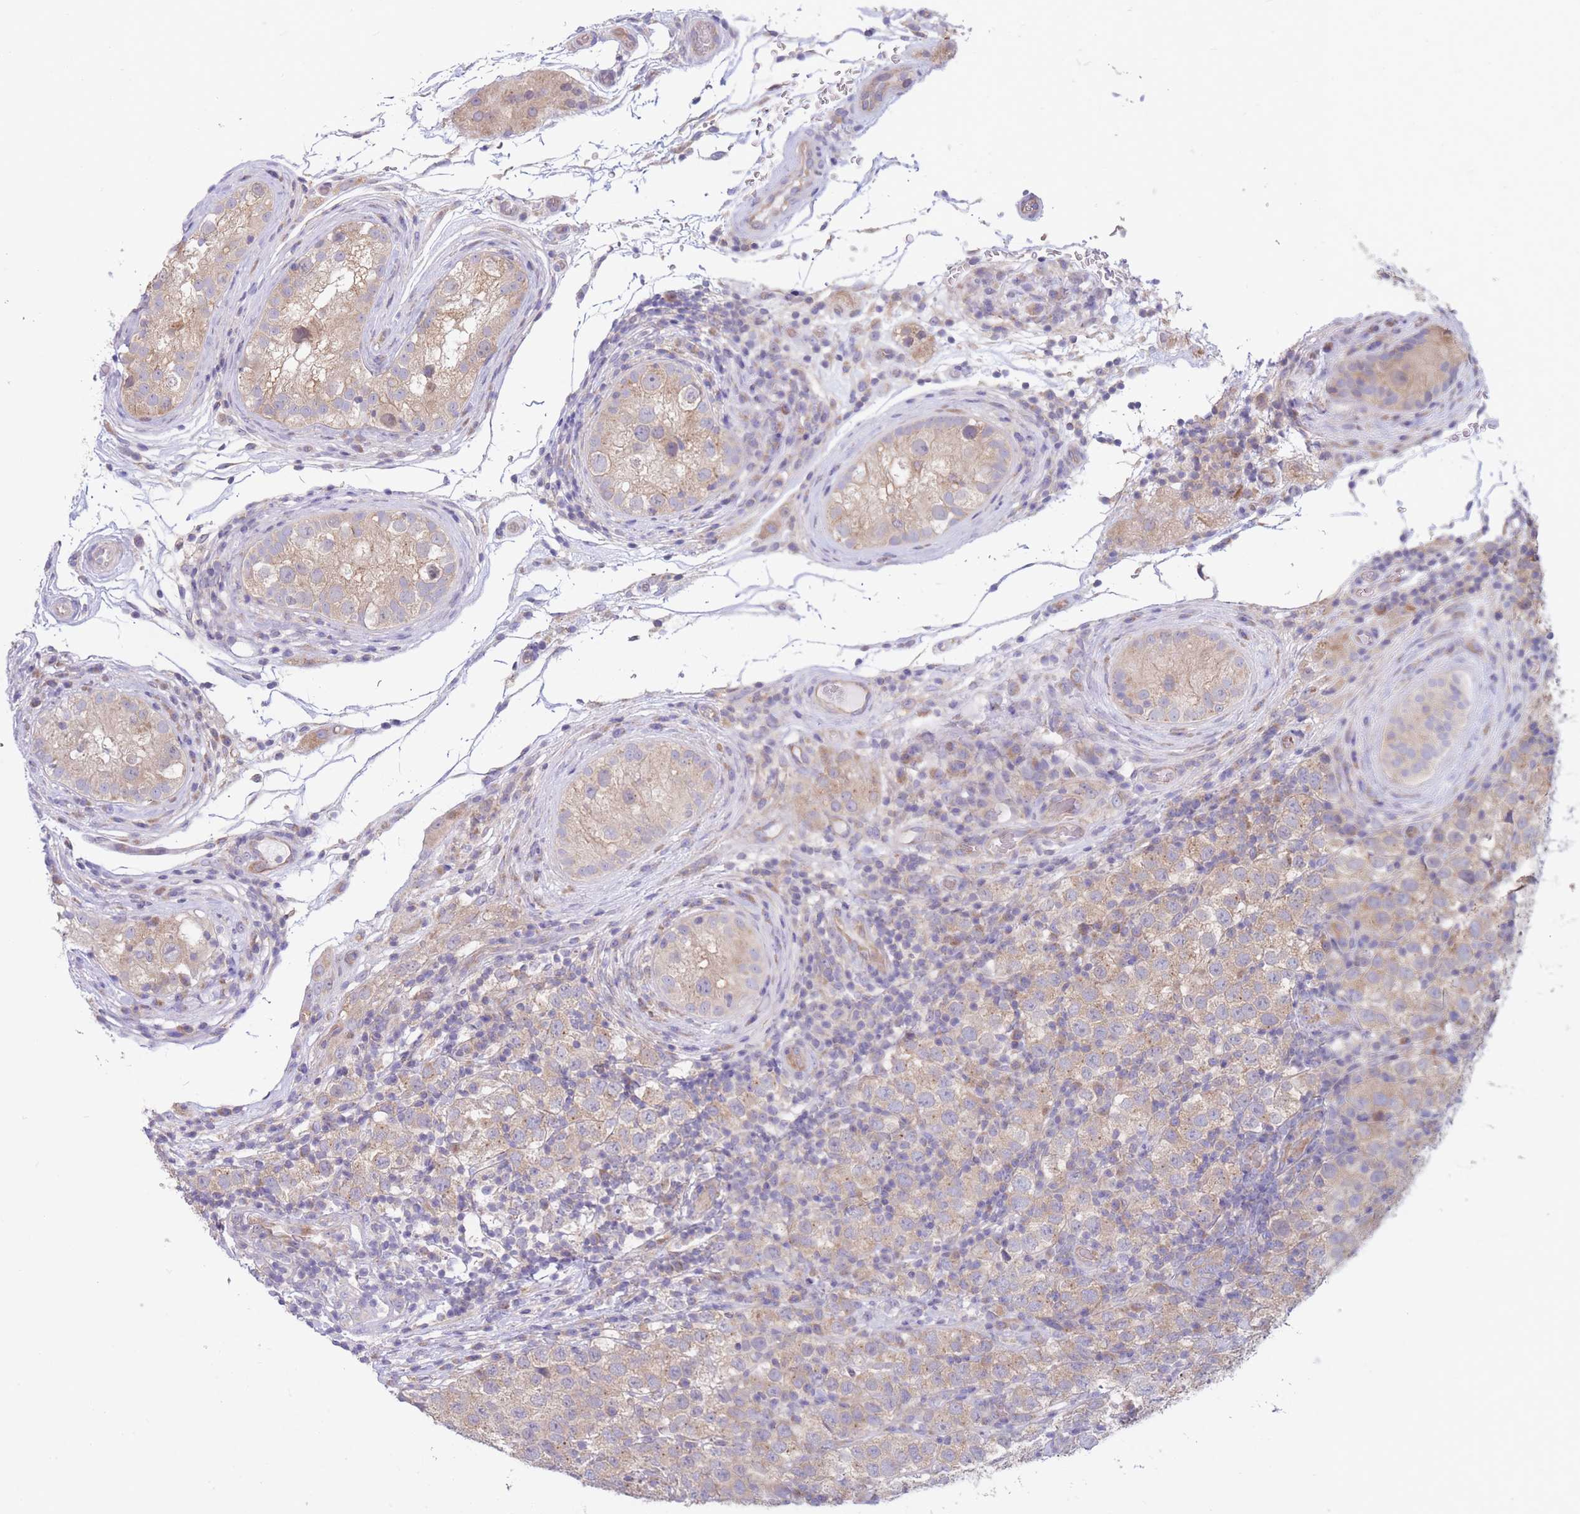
{"staining": {"intensity": "weak", "quantity": ">75%", "location": "cytoplasmic/membranous"}, "tissue": "testis cancer", "cell_type": "Tumor cells", "image_type": "cancer", "snomed": [{"axis": "morphology", "description": "Seminoma, NOS"}, {"axis": "topography", "description": "Testis"}], "caption": "IHC (DAB (3,3'-diaminobenzidine)) staining of testis cancer reveals weak cytoplasmic/membranous protein positivity in about >75% of tumor cells. Using DAB (3,3'-diaminobenzidine) (brown) and hematoxylin (blue) stains, captured at high magnification using brightfield microscopy.", "gene": "ALS2CL", "patient": {"sex": "male", "age": 34}}